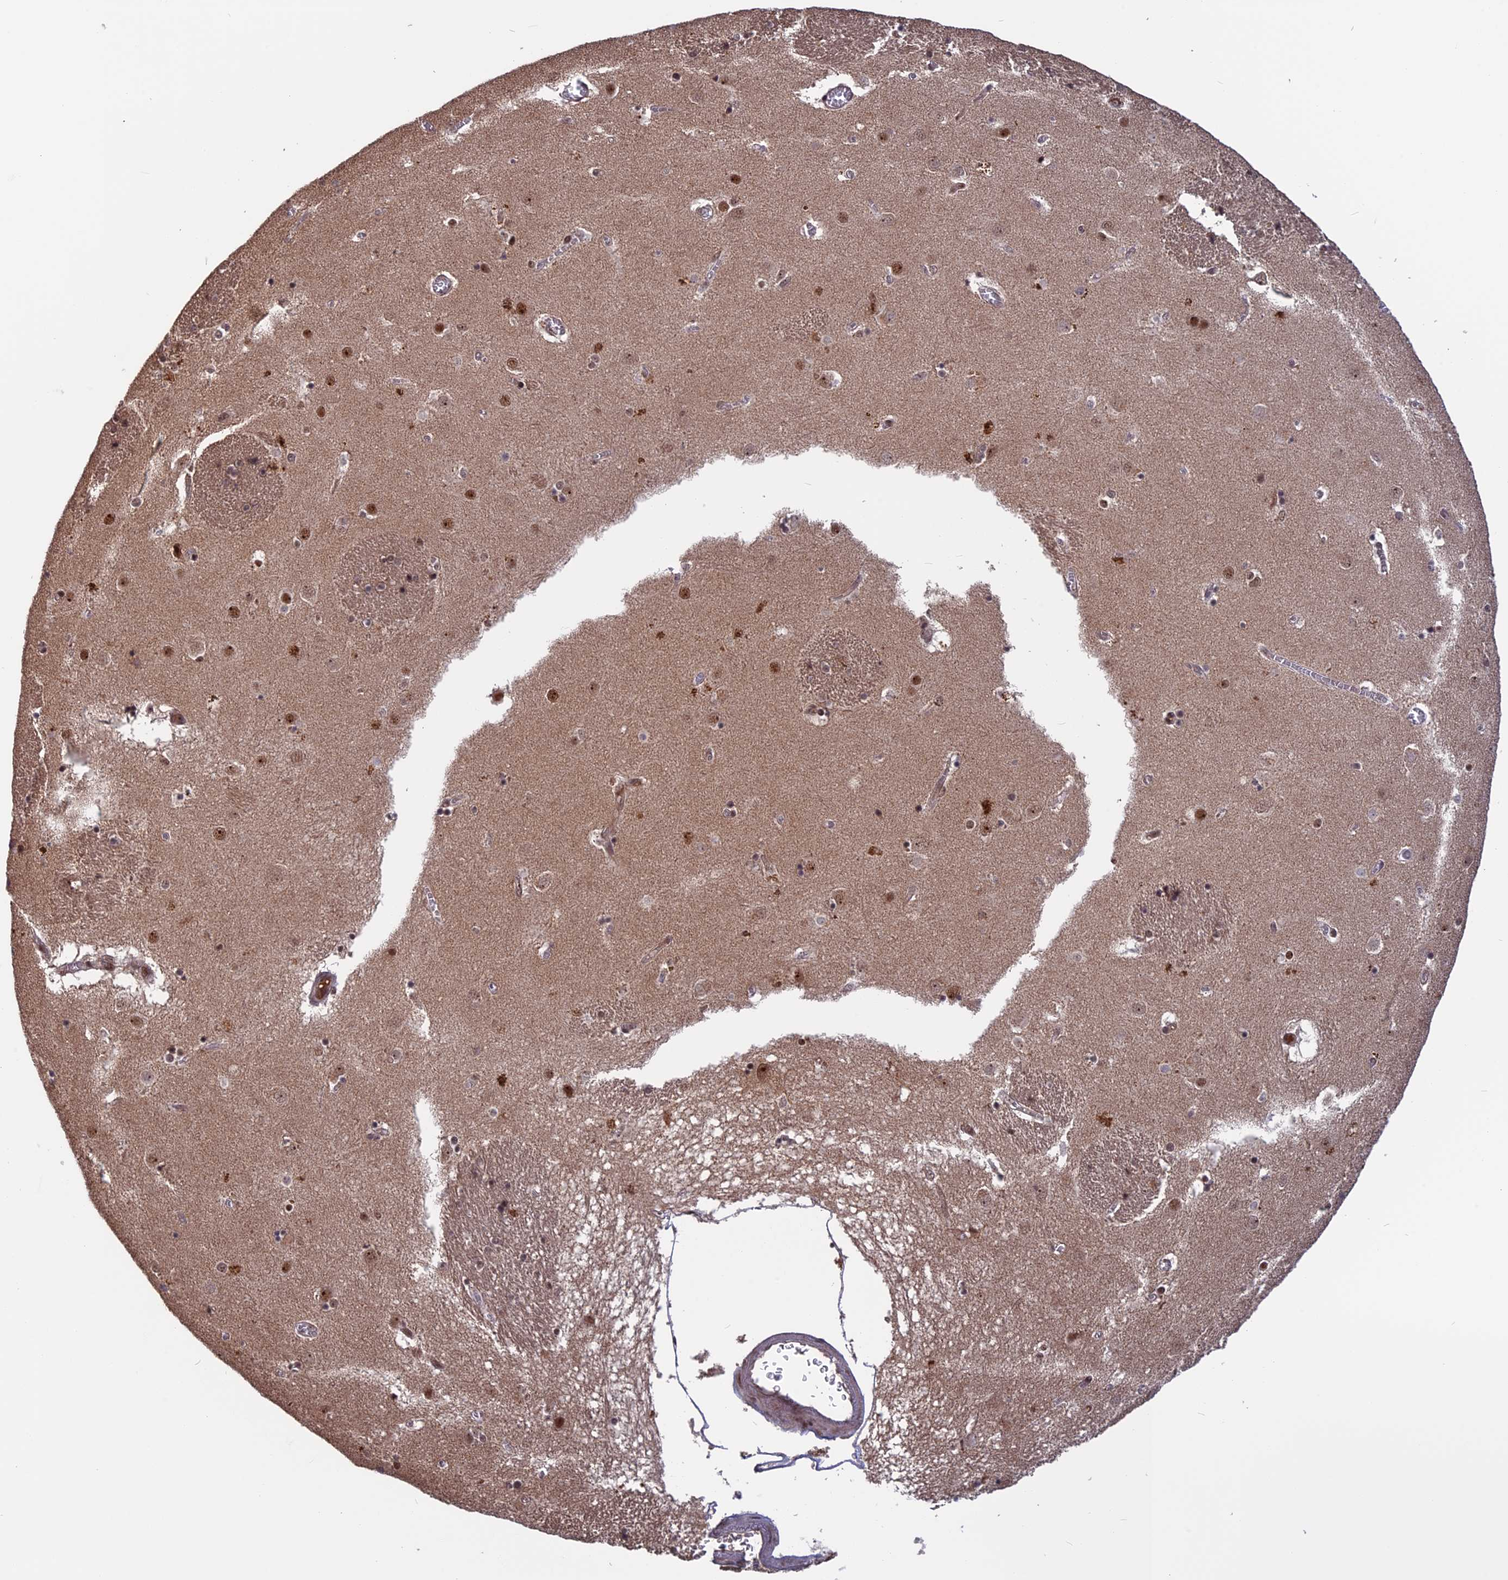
{"staining": {"intensity": "moderate", "quantity": "<25%", "location": "nuclear"}, "tissue": "caudate", "cell_type": "Glial cells", "image_type": "normal", "snomed": [{"axis": "morphology", "description": "Normal tissue, NOS"}, {"axis": "topography", "description": "Lateral ventricle wall"}], "caption": "IHC (DAB (3,3'-diaminobenzidine)) staining of benign caudate reveals moderate nuclear protein positivity in approximately <25% of glial cells.", "gene": "CACTIN", "patient": {"sex": "male", "age": 70}}